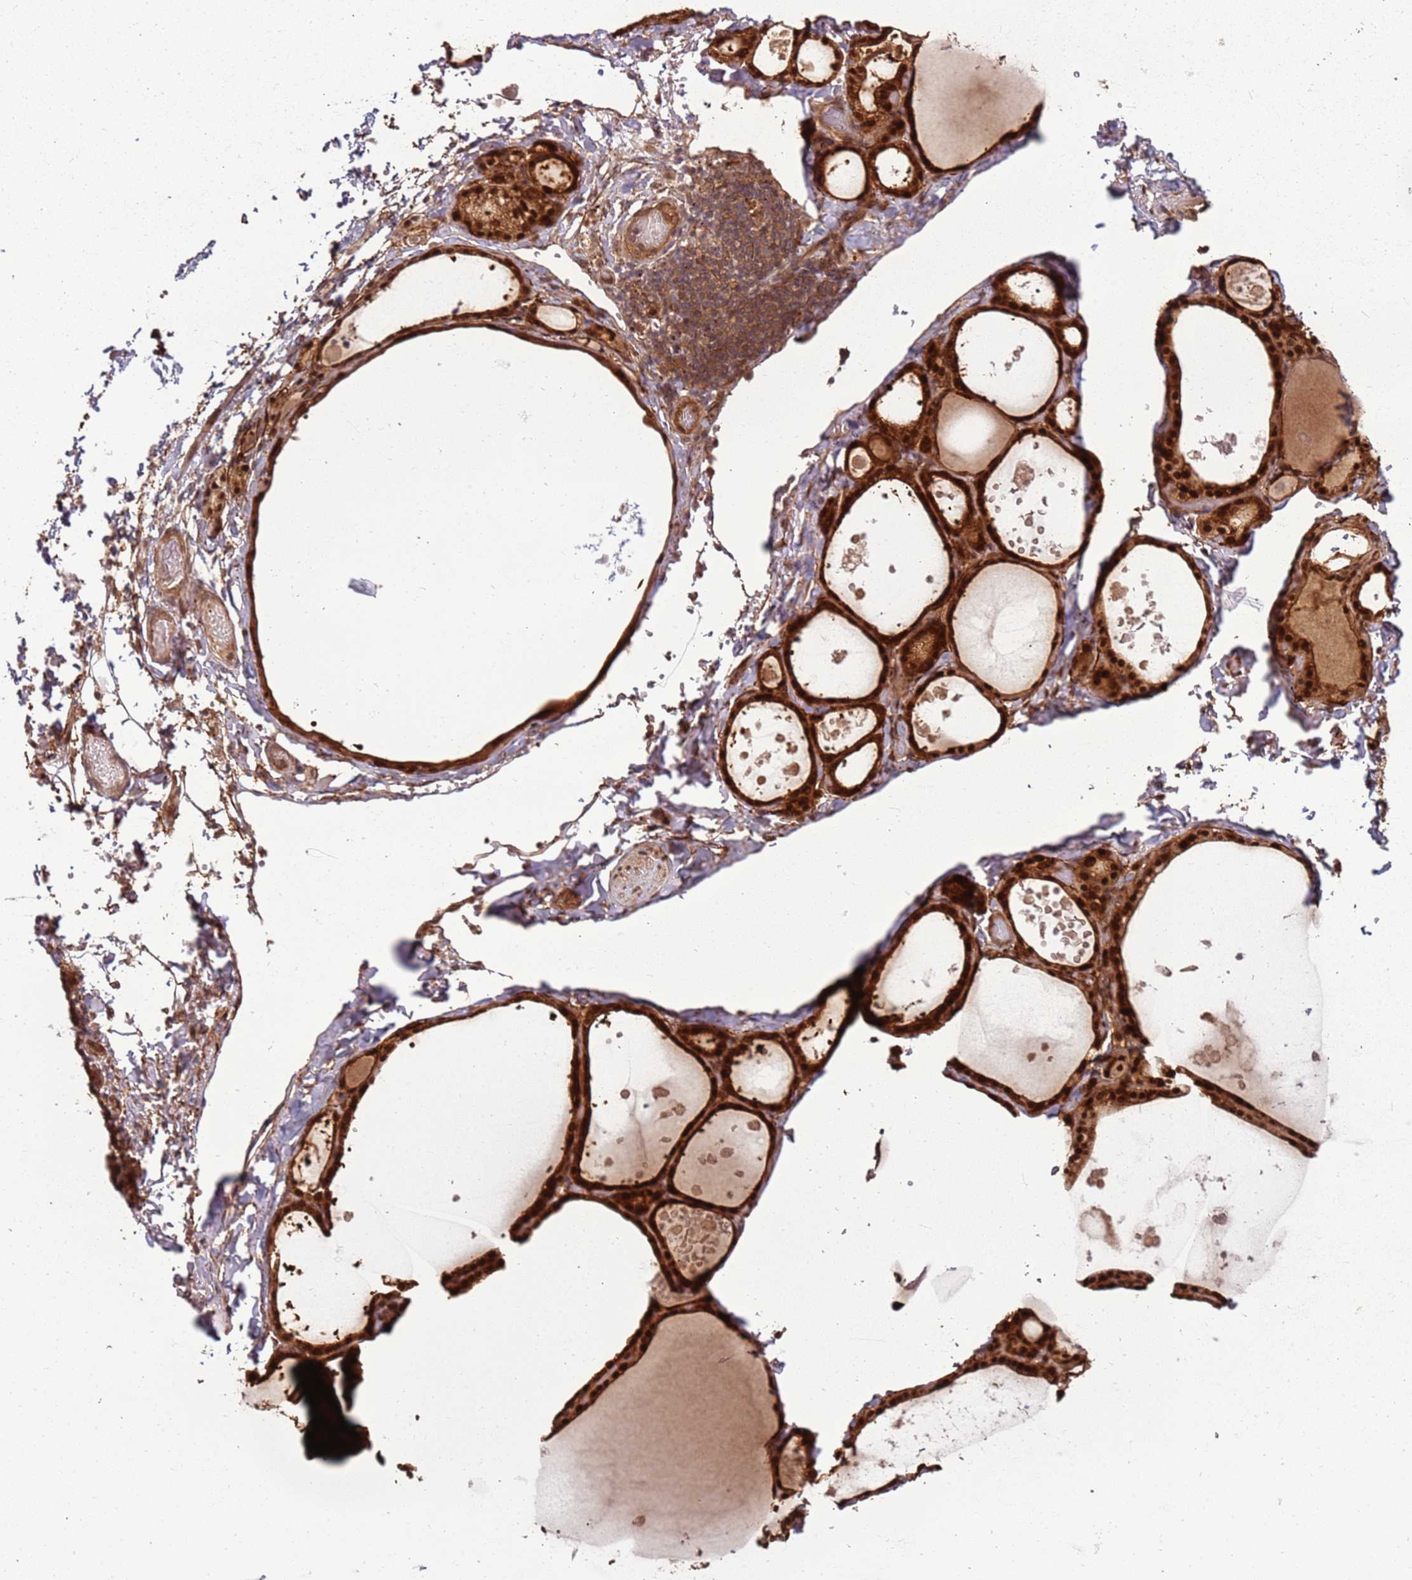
{"staining": {"intensity": "strong", "quantity": ">75%", "location": "cytoplasmic/membranous,nuclear"}, "tissue": "thyroid gland", "cell_type": "Glandular cells", "image_type": "normal", "snomed": [{"axis": "morphology", "description": "Normal tissue, NOS"}, {"axis": "topography", "description": "Thyroid gland"}], "caption": "The micrograph demonstrates staining of benign thyroid gland, revealing strong cytoplasmic/membranous,nuclear protein staining (brown color) within glandular cells. (Stains: DAB (3,3'-diaminobenzidine) in brown, nuclei in blue, Microscopy: brightfield microscopy at high magnification).", "gene": "PGLS", "patient": {"sex": "male", "age": 56}}